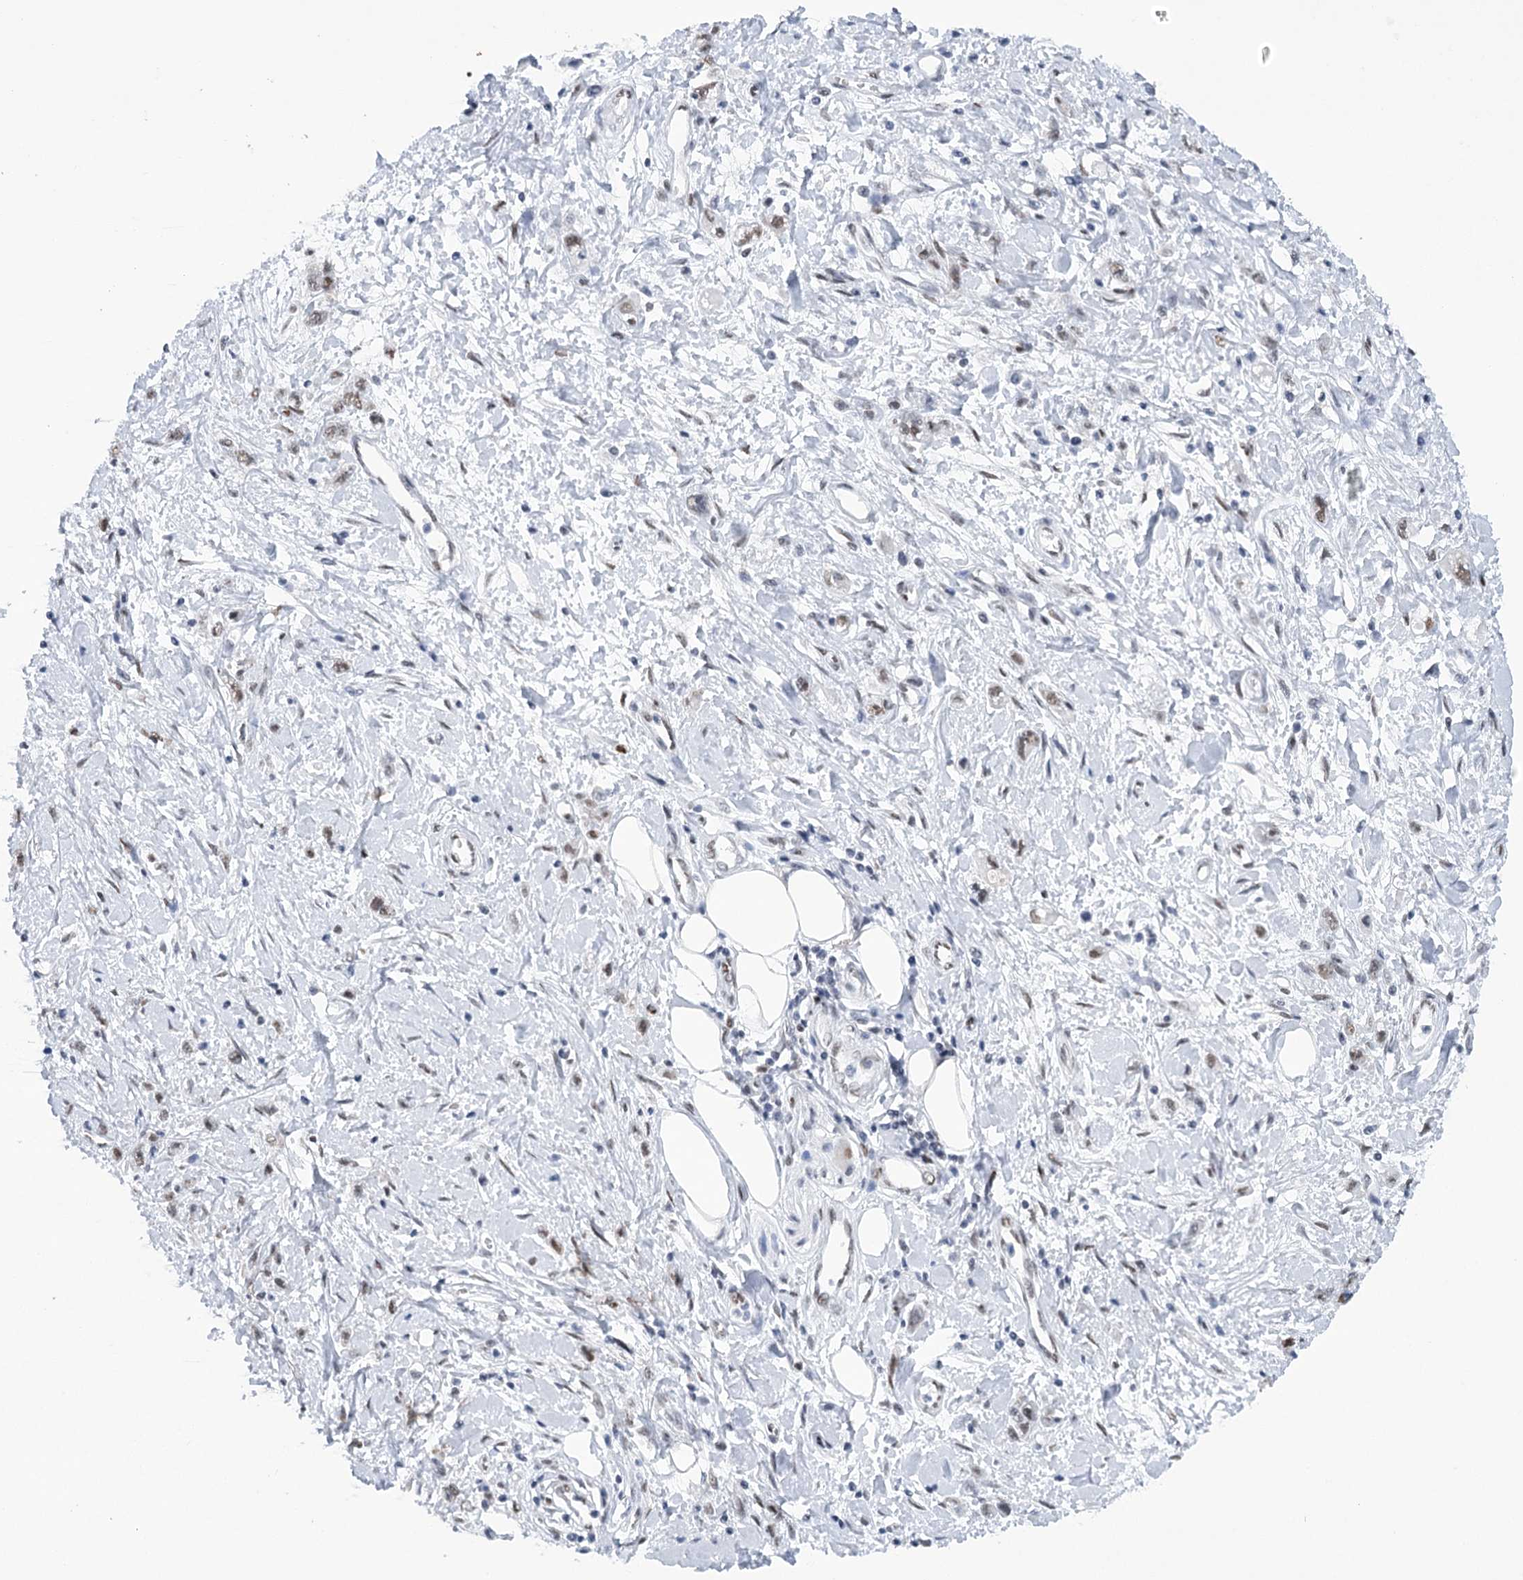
{"staining": {"intensity": "negative", "quantity": "none", "location": "none"}, "tissue": "stomach cancer", "cell_type": "Tumor cells", "image_type": "cancer", "snomed": [{"axis": "morphology", "description": "Adenocarcinoma, NOS"}, {"axis": "topography", "description": "Stomach"}], "caption": "Histopathology image shows no significant protein positivity in tumor cells of stomach cancer.", "gene": "HNRNPA0", "patient": {"sex": "female", "age": 76}}